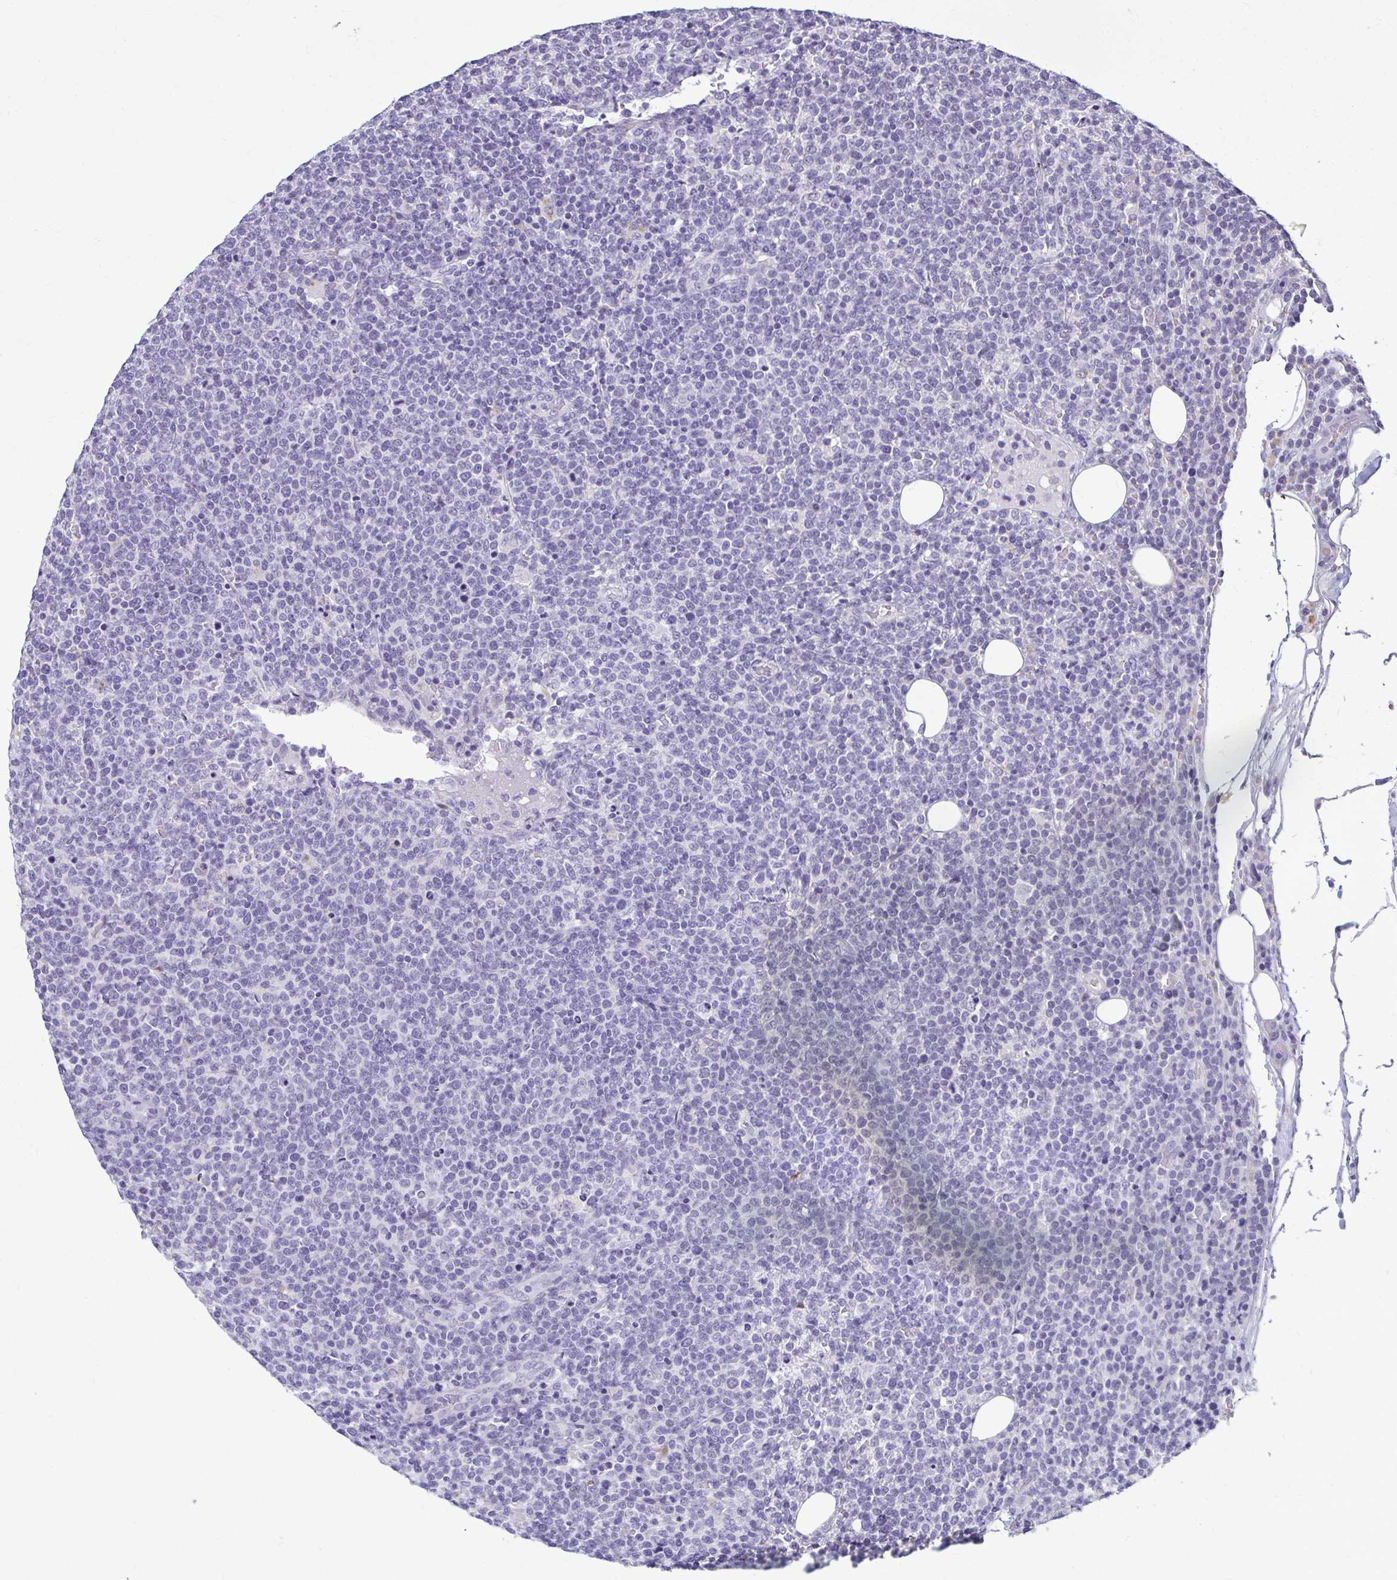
{"staining": {"intensity": "negative", "quantity": "none", "location": "none"}, "tissue": "lymphoma", "cell_type": "Tumor cells", "image_type": "cancer", "snomed": [{"axis": "morphology", "description": "Malignant lymphoma, non-Hodgkin's type, High grade"}, {"axis": "topography", "description": "Lymph node"}], "caption": "High power microscopy micrograph of an IHC image of lymphoma, revealing no significant expression in tumor cells.", "gene": "SERPINI1", "patient": {"sex": "male", "age": 61}}